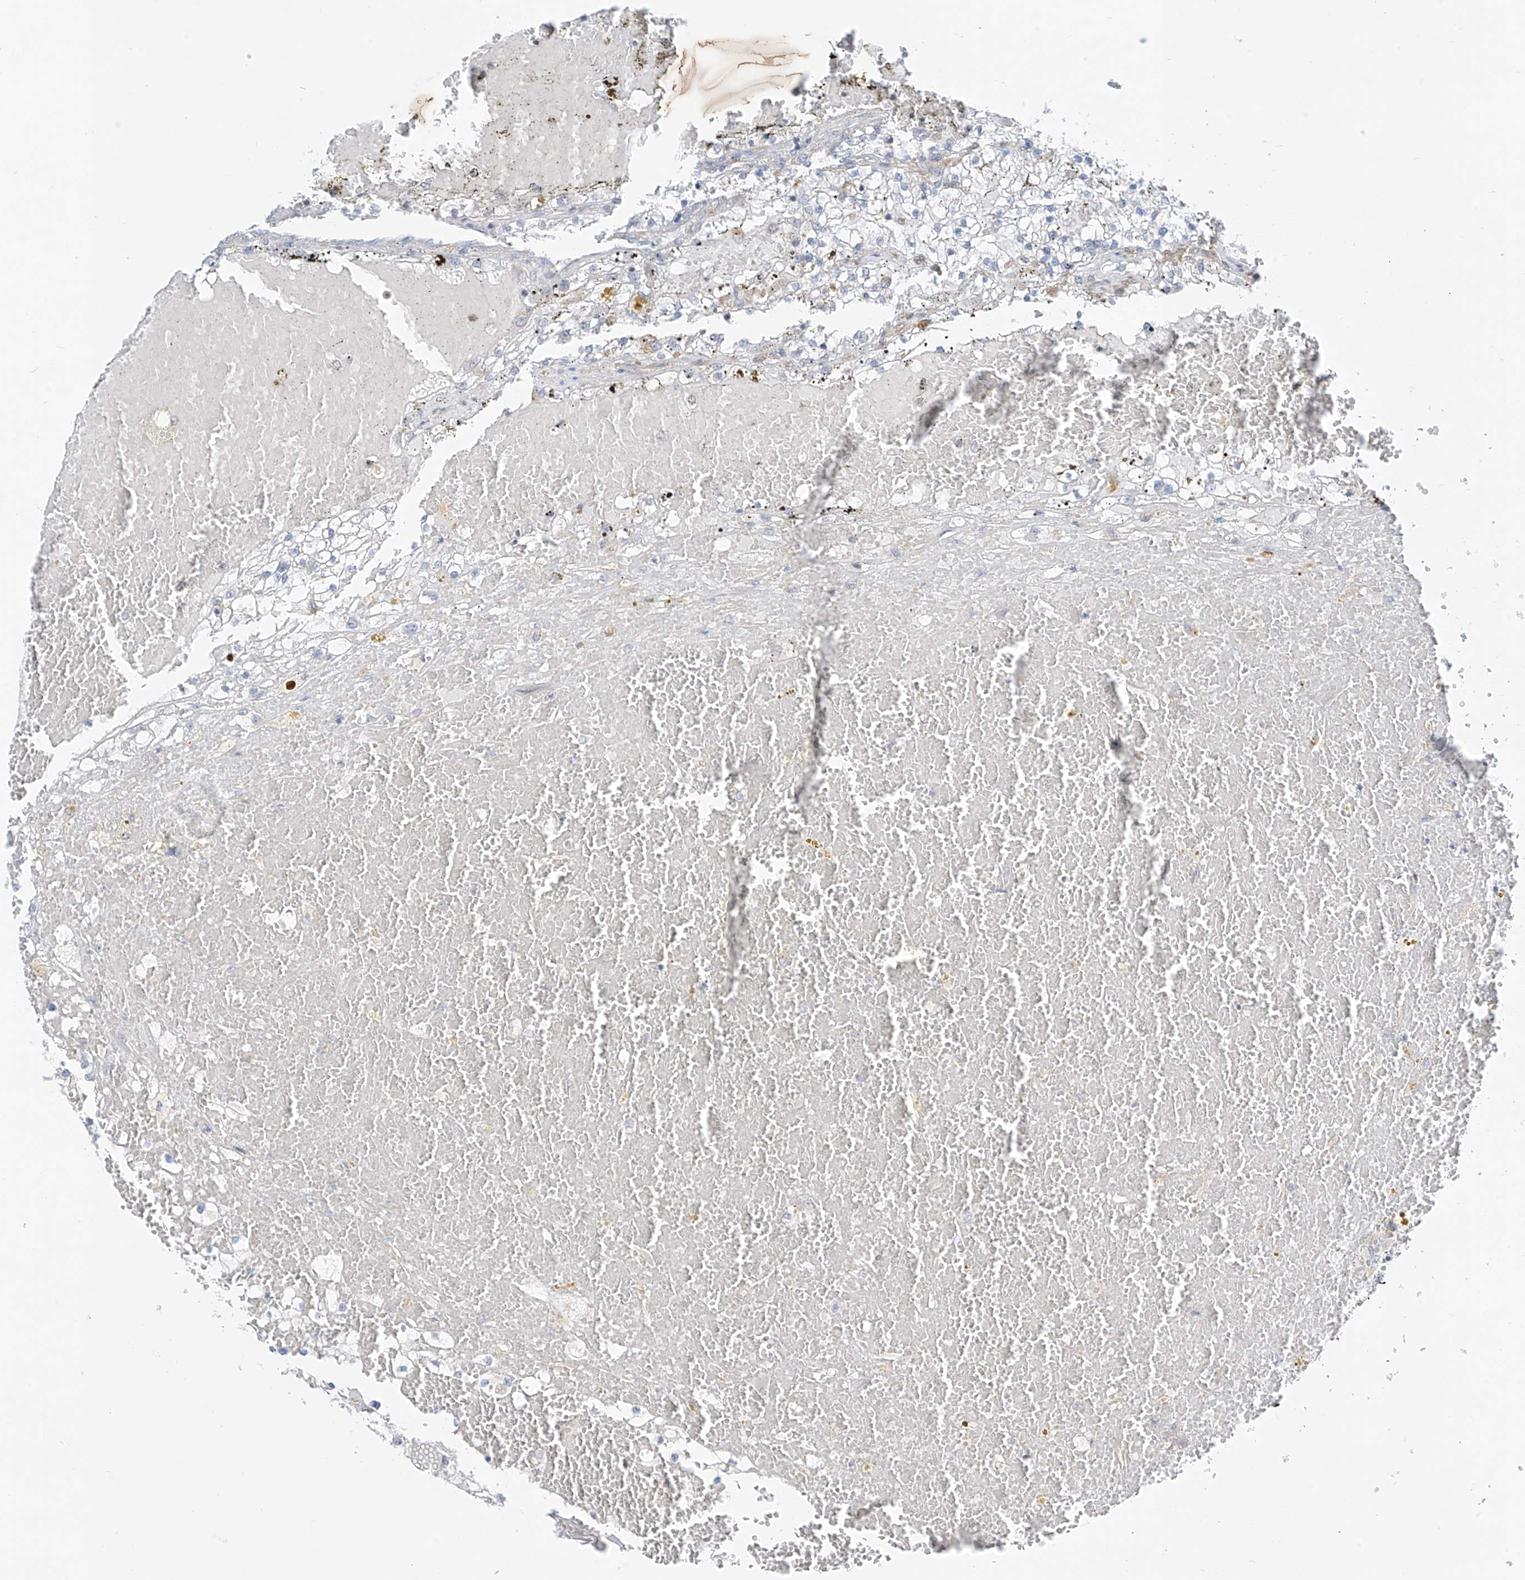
{"staining": {"intensity": "negative", "quantity": "none", "location": "none"}, "tissue": "renal cancer", "cell_type": "Tumor cells", "image_type": "cancer", "snomed": [{"axis": "morphology", "description": "Normal tissue, NOS"}, {"axis": "morphology", "description": "Adenocarcinoma, NOS"}, {"axis": "topography", "description": "Kidney"}], "caption": "Tumor cells show no significant protein expression in adenocarcinoma (renal).", "gene": "ABLIM2", "patient": {"sex": "male", "age": 68}}